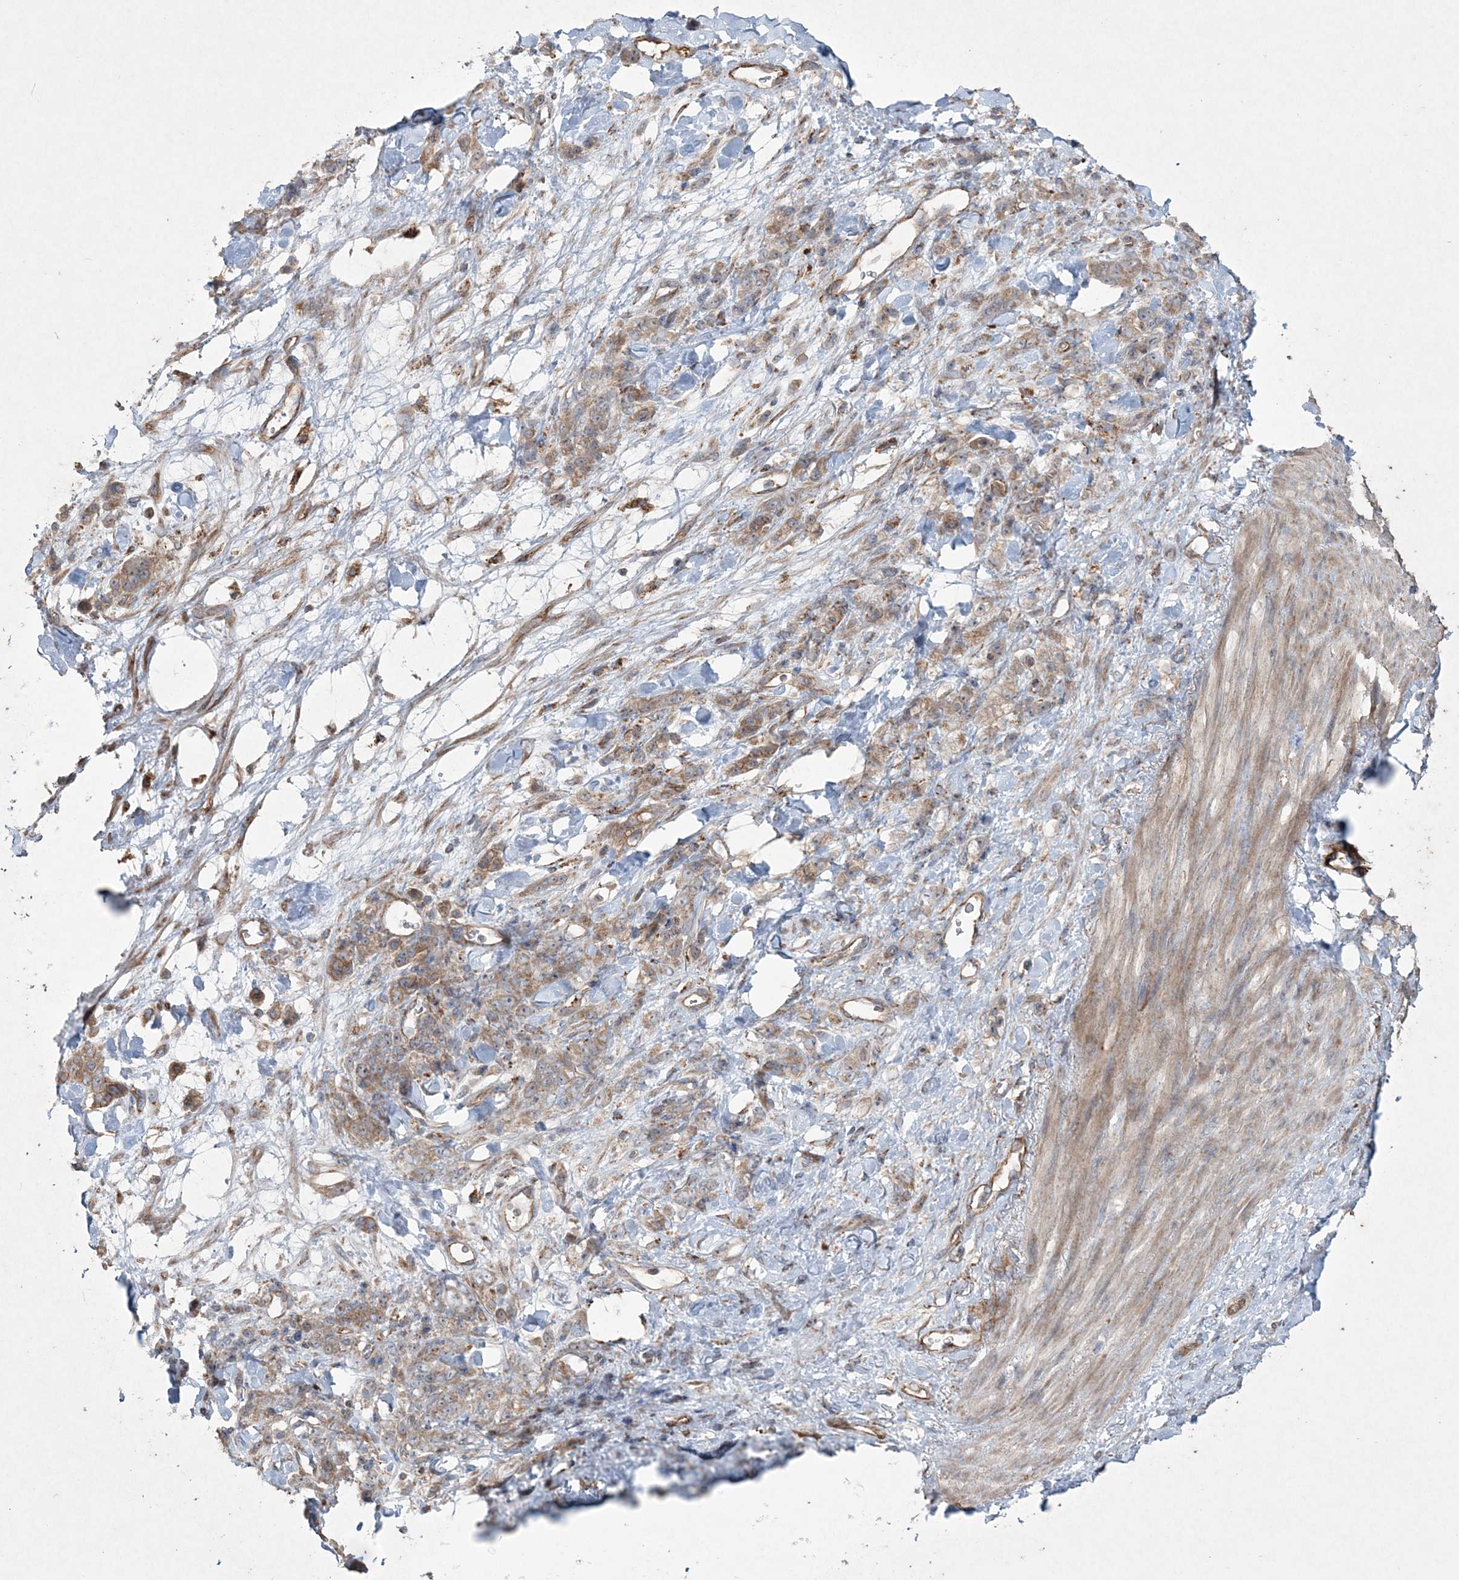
{"staining": {"intensity": "weak", "quantity": ">75%", "location": "cytoplasmic/membranous"}, "tissue": "stomach cancer", "cell_type": "Tumor cells", "image_type": "cancer", "snomed": [{"axis": "morphology", "description": "Normal tissue, NOS"}, {"axis": "morphology", "description": "Adenocarcinoma, NOS"}, {"axis": "topography", "description": "Stomach"}], "caption": "Immunohistochemistry (IHC) photomicrograph of neoplastic tissue: human stomach adenocarcinoma stained using IHC shows low levels of weak protein expression localized specifically in the cytoplasmic/membranous of tumor cells, appearing as a cytoplasmic/membranous brown color.", "gene": "TTC7A", "patient": {"sex": "male", "age": 82}}